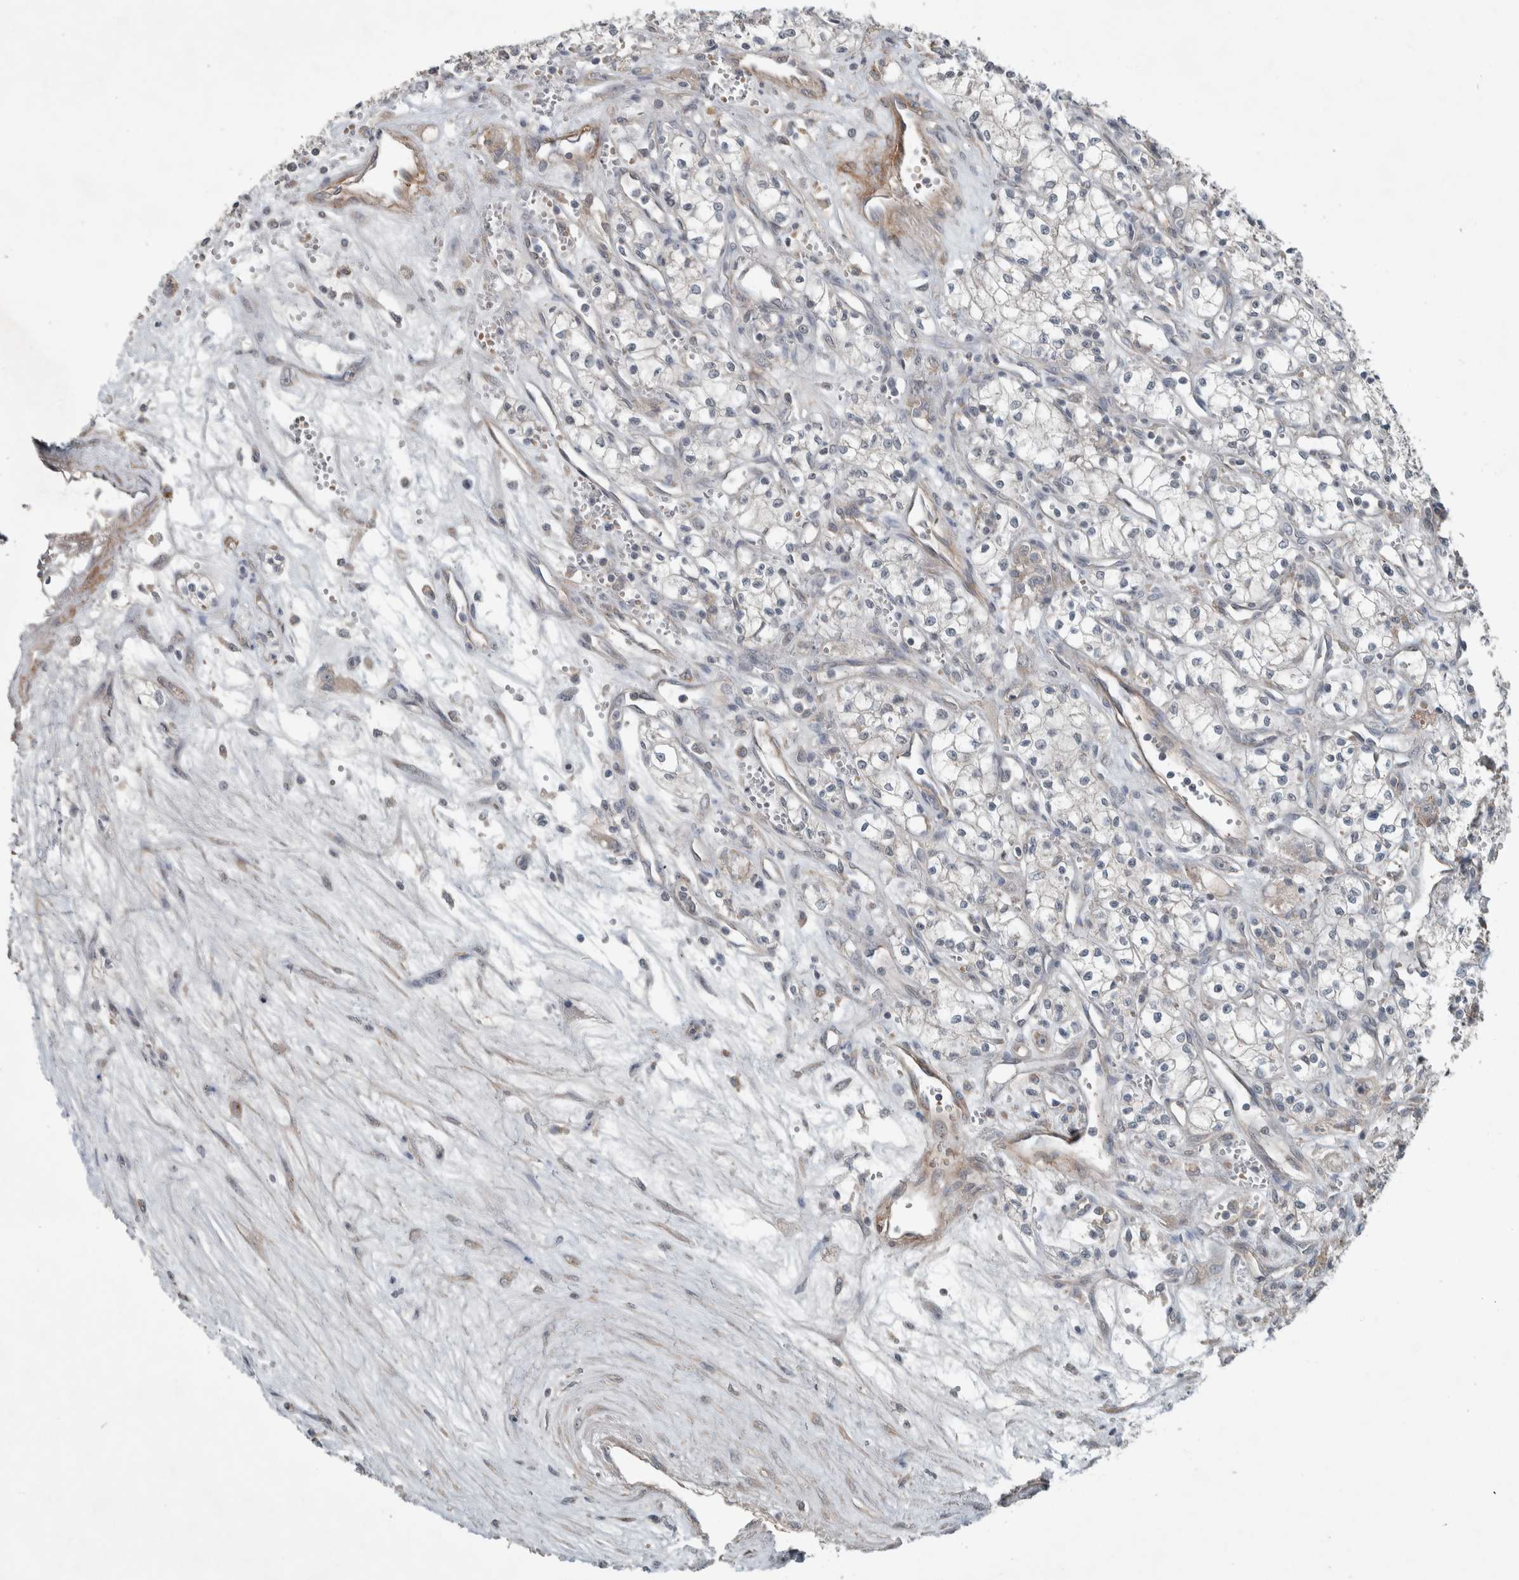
{"staining": {"intensity": "negative", "quantity": "none", "location": "none"}, "tissue": "renal cancer", "cell_type": "Tumor cells", "image_type": "cancer", "snomed": [{"axis": "morphology", "description": "Adenocarcinoma, NOS"}, {"axis": "topography", "description": "Kidney"}], "caption": "Immunohistochemistry of adenocarcinoma (renal) reveals no expression in tumor cells.", "gene": "JADE2", "patient": {"sex": "male", "age": 59}}